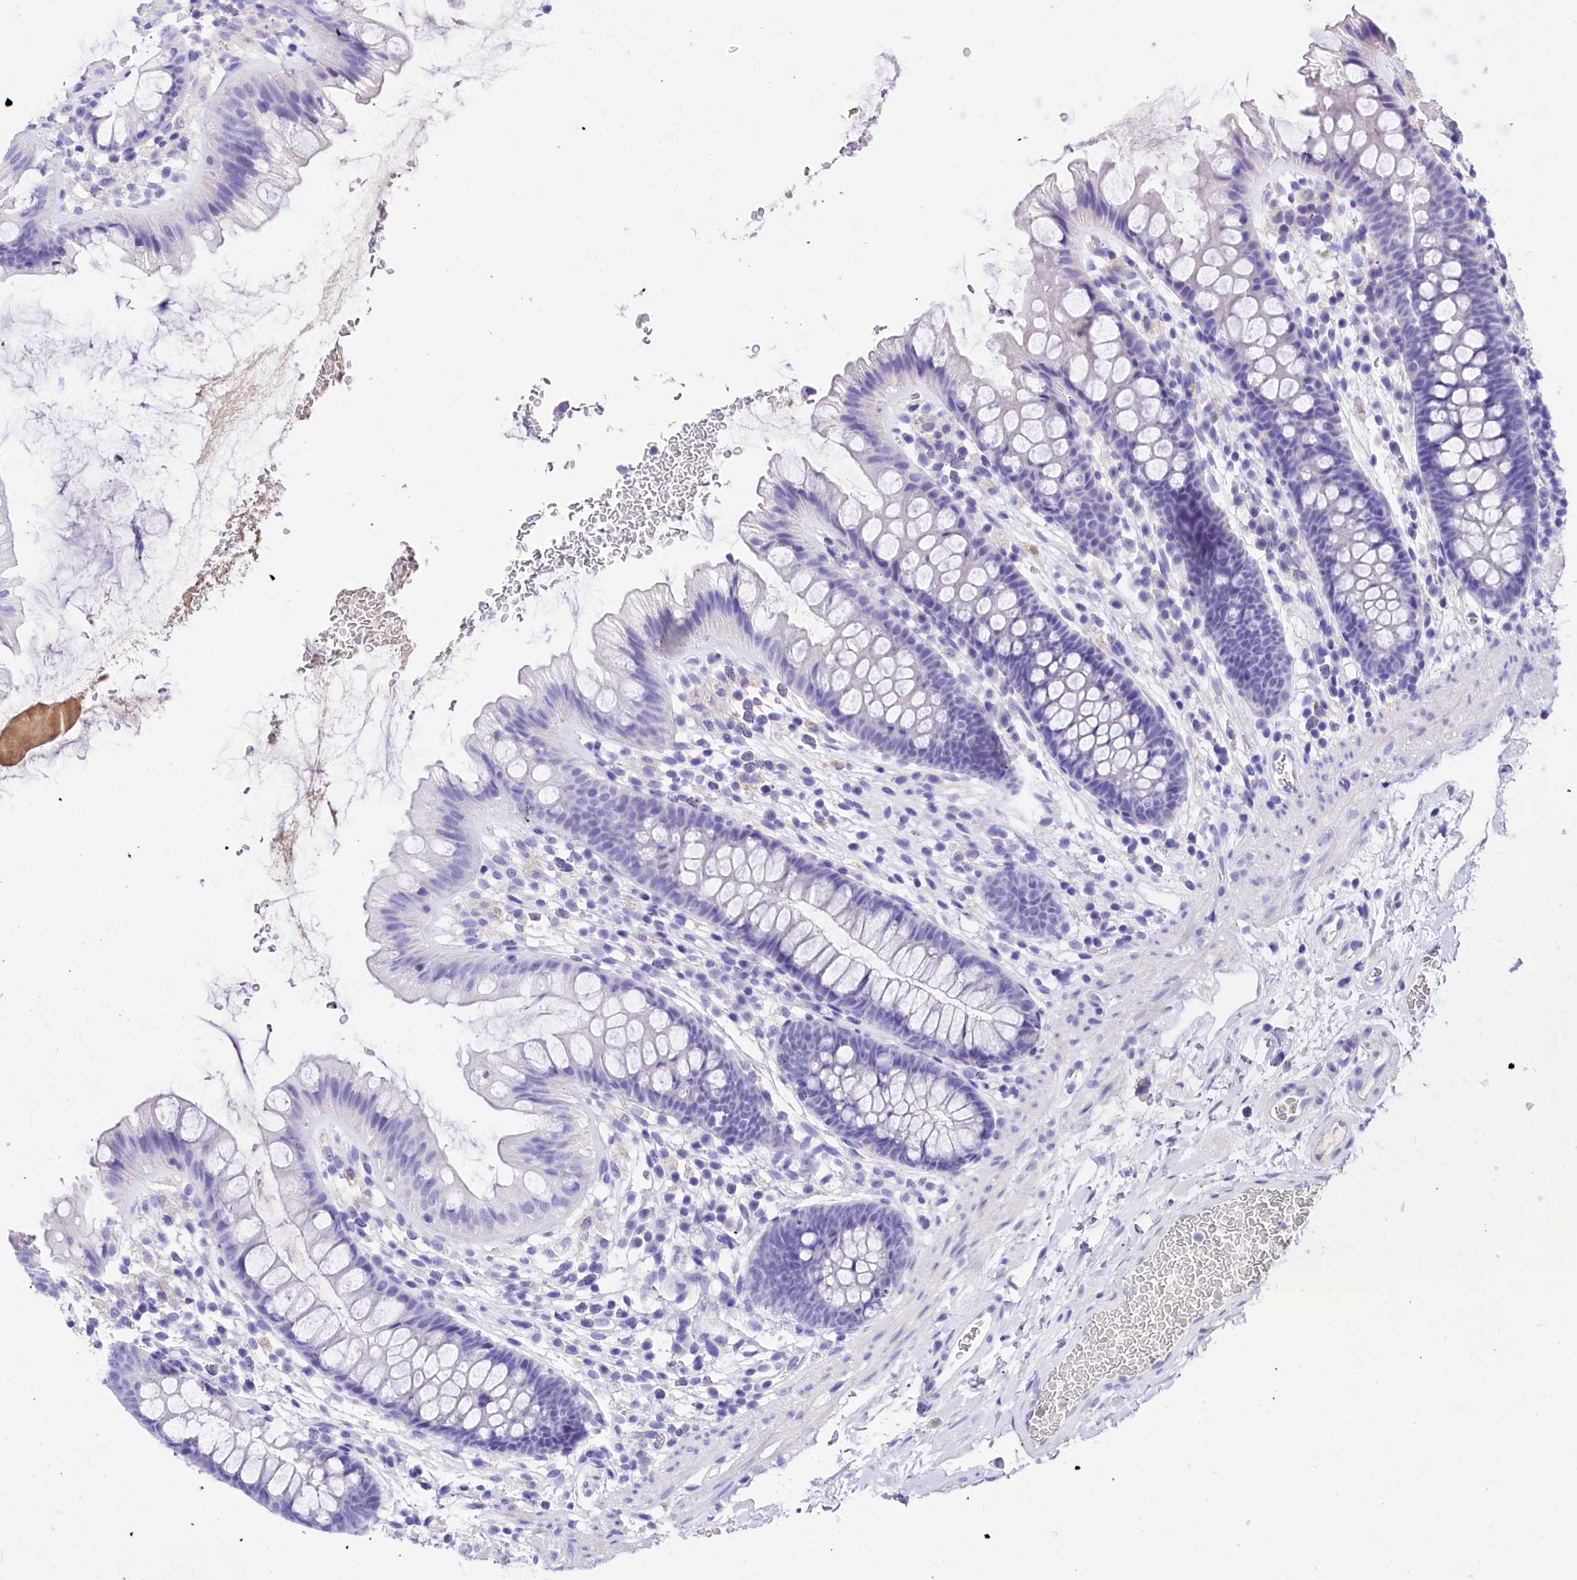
{"staining": {"intensity": "negative", "quantity": "none", "location": "none"}, "tissue": "colon", "cell_type": "Endothelial cells", "image_type": "normal", "snomed": [{"axis": "morphology", "description": "Normal tissue, NOS"}, {"axis": "topography", "description": "Colon"}], "caption": "Endothelial cells are negative for brown protein staining in normal colon. Brightfield microscopy of IHC stained with DAB (3,3'-diaminobenzidine) (brown) and hematoxylin (blue), captured at high magnification.", "gene": "A2ML1", "patient": {"sex": "female", "age": 62}}